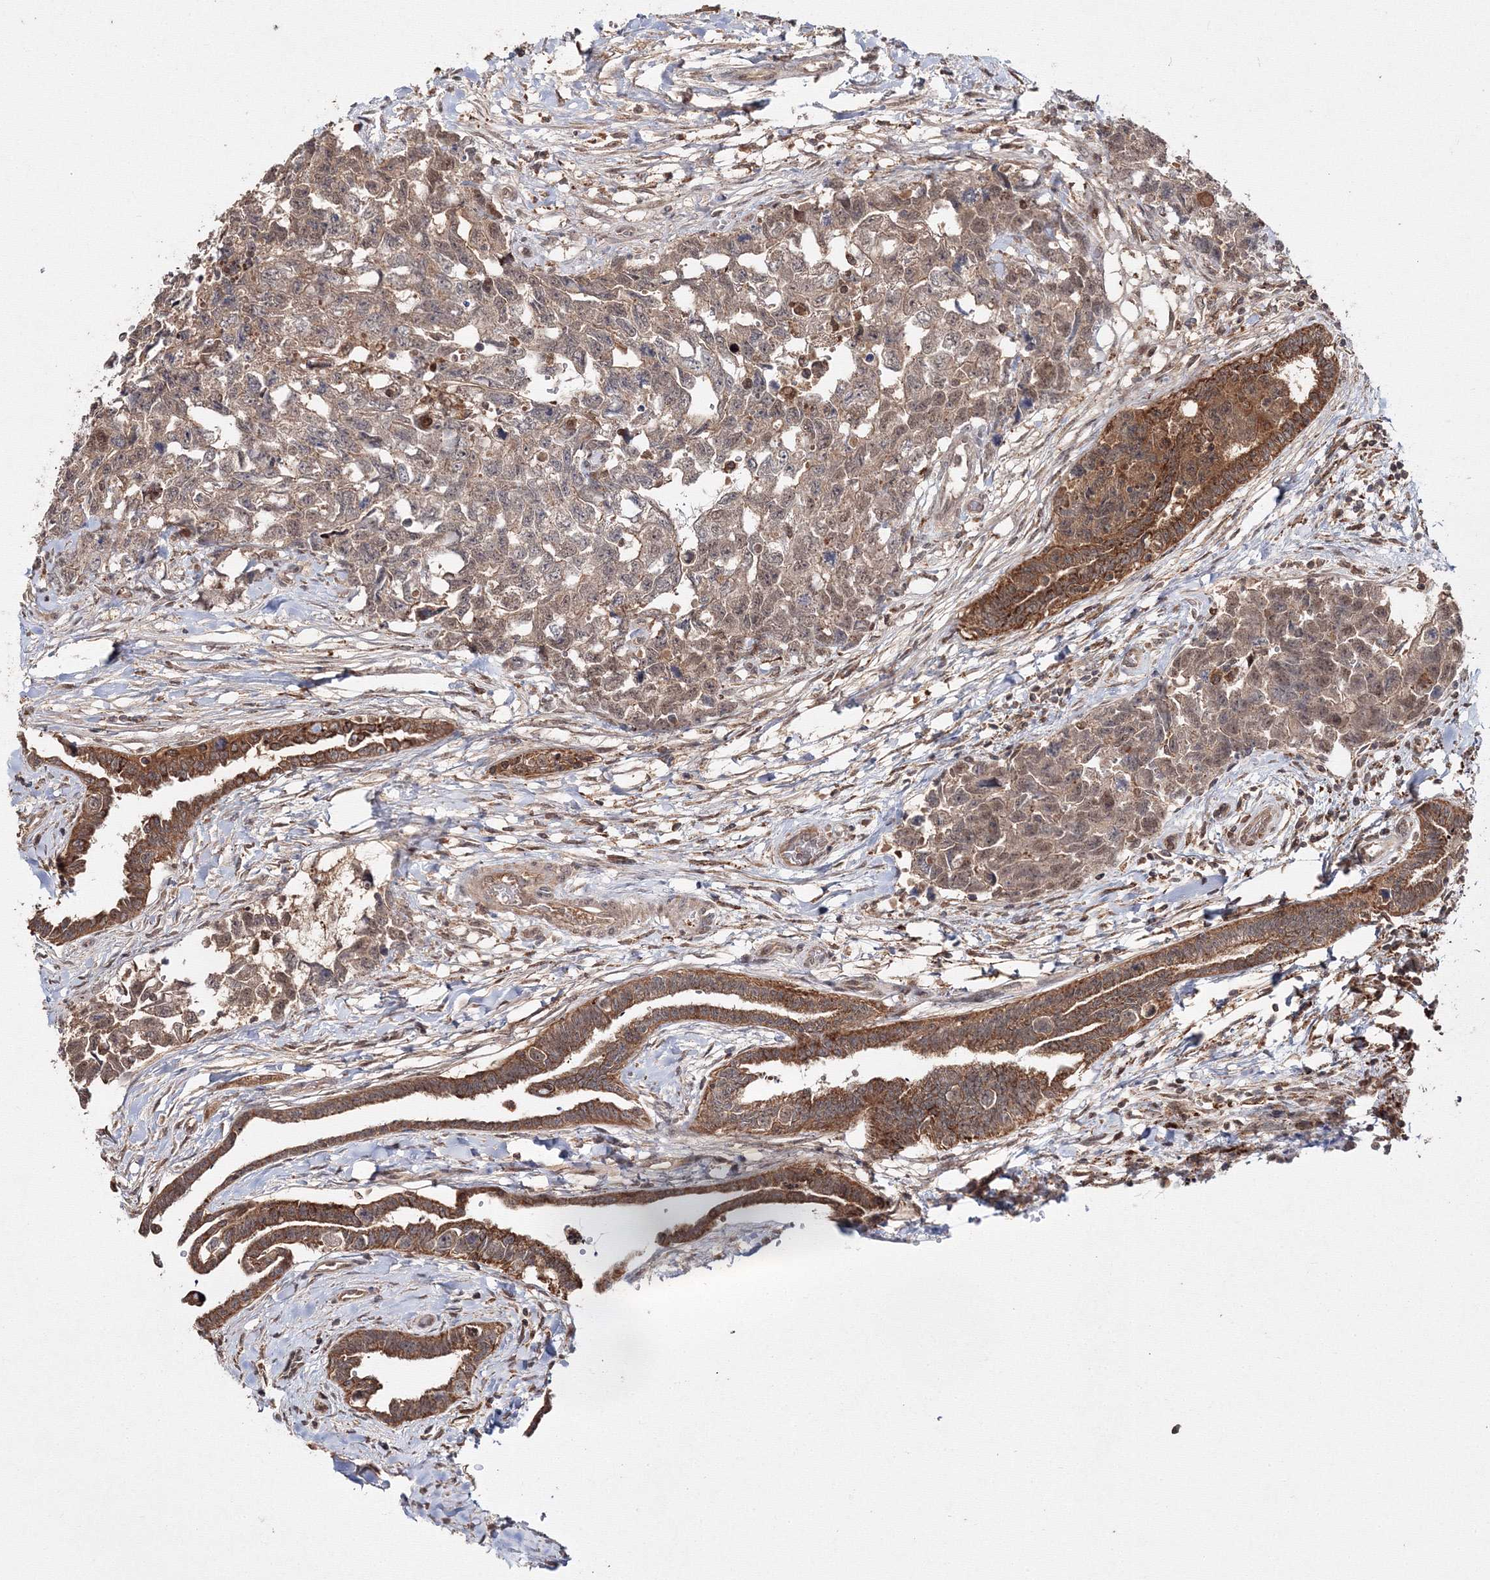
{"staining": {"intensity": "weak", "quantity": ">75%", "location": "cytoplasmic/membranous,nuclear"}, "tissue": "testis cancer", "cell_type": "Tumor cells", "image_type": "cancer", "snomed": [{"axis": "morphology", "description": "Carcinoma, Embryonal, NOS"}, {"axis": "topography", "description": "Testis"}], "caption": "Immunohistochemistry (IHC) image of human embryonal carcinoma (testis) stained for a protein (brown), which displays low levels of weak cytoplasmic/membranous and nuclear staining in about >75% of tumor cells.", "gene": "DDO", "patient": {"sex": "male", "age": 31}}